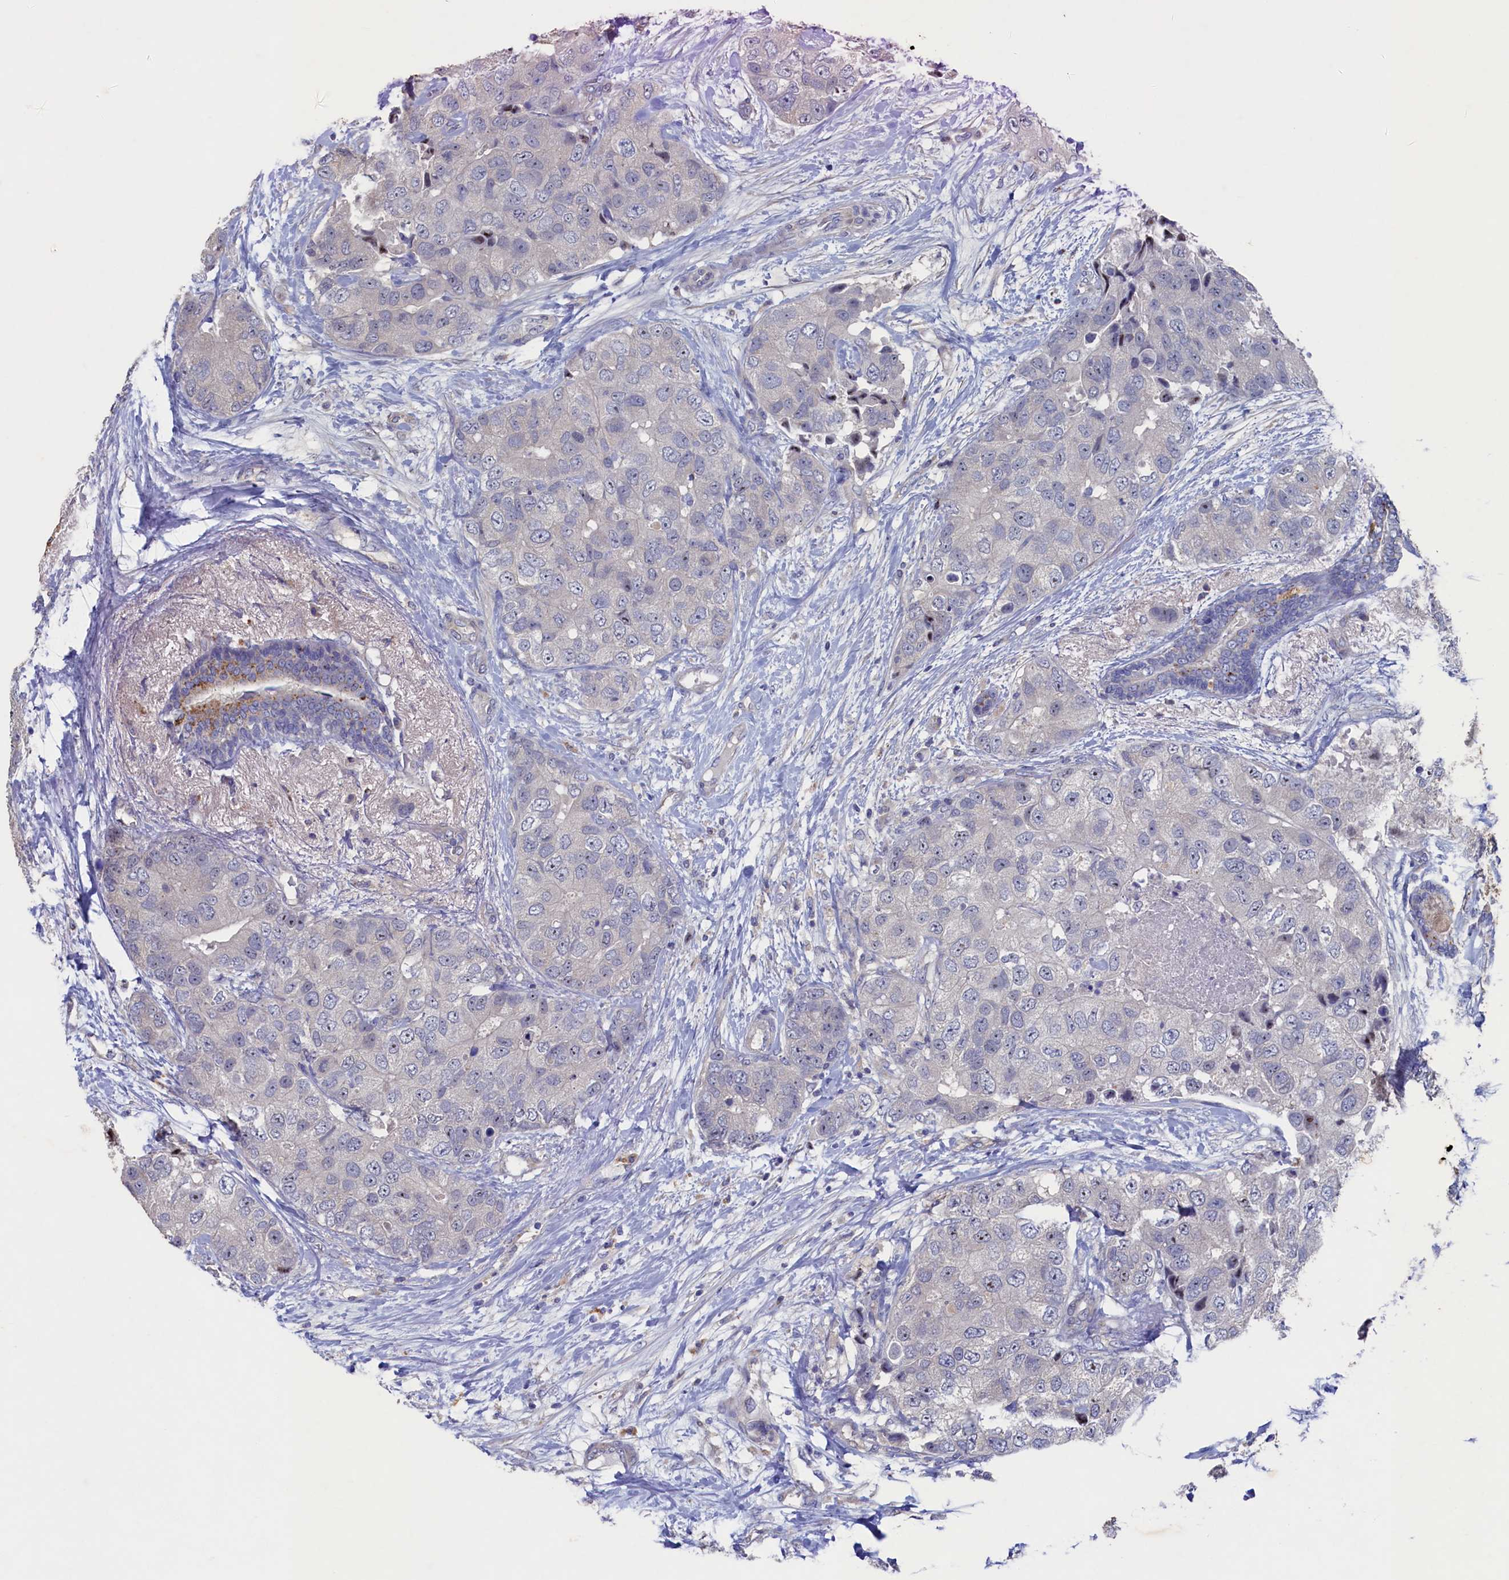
{"staining": {"intensity": "negative", "quantity": "none", "location": "none"}, "tissue": "breast cancer", "cell_type": "Tumor cells", "image_type": "cancer", "snomed": [{"axis": "morphology", "description": "Duct carcinoma"}, {"axis": "topography", "description": "Breast"}], "caption": "Protein analysis of breast invasive ductal carcinoma displays no significant staining in tumor cells. Brightfield microscopy of immunohistochemistry stained with DAB (brown) and hematoxylin (blue), captured at high magnification.", "gene": "CBLIF", "patient": {"sex": "female", "age": 62}}